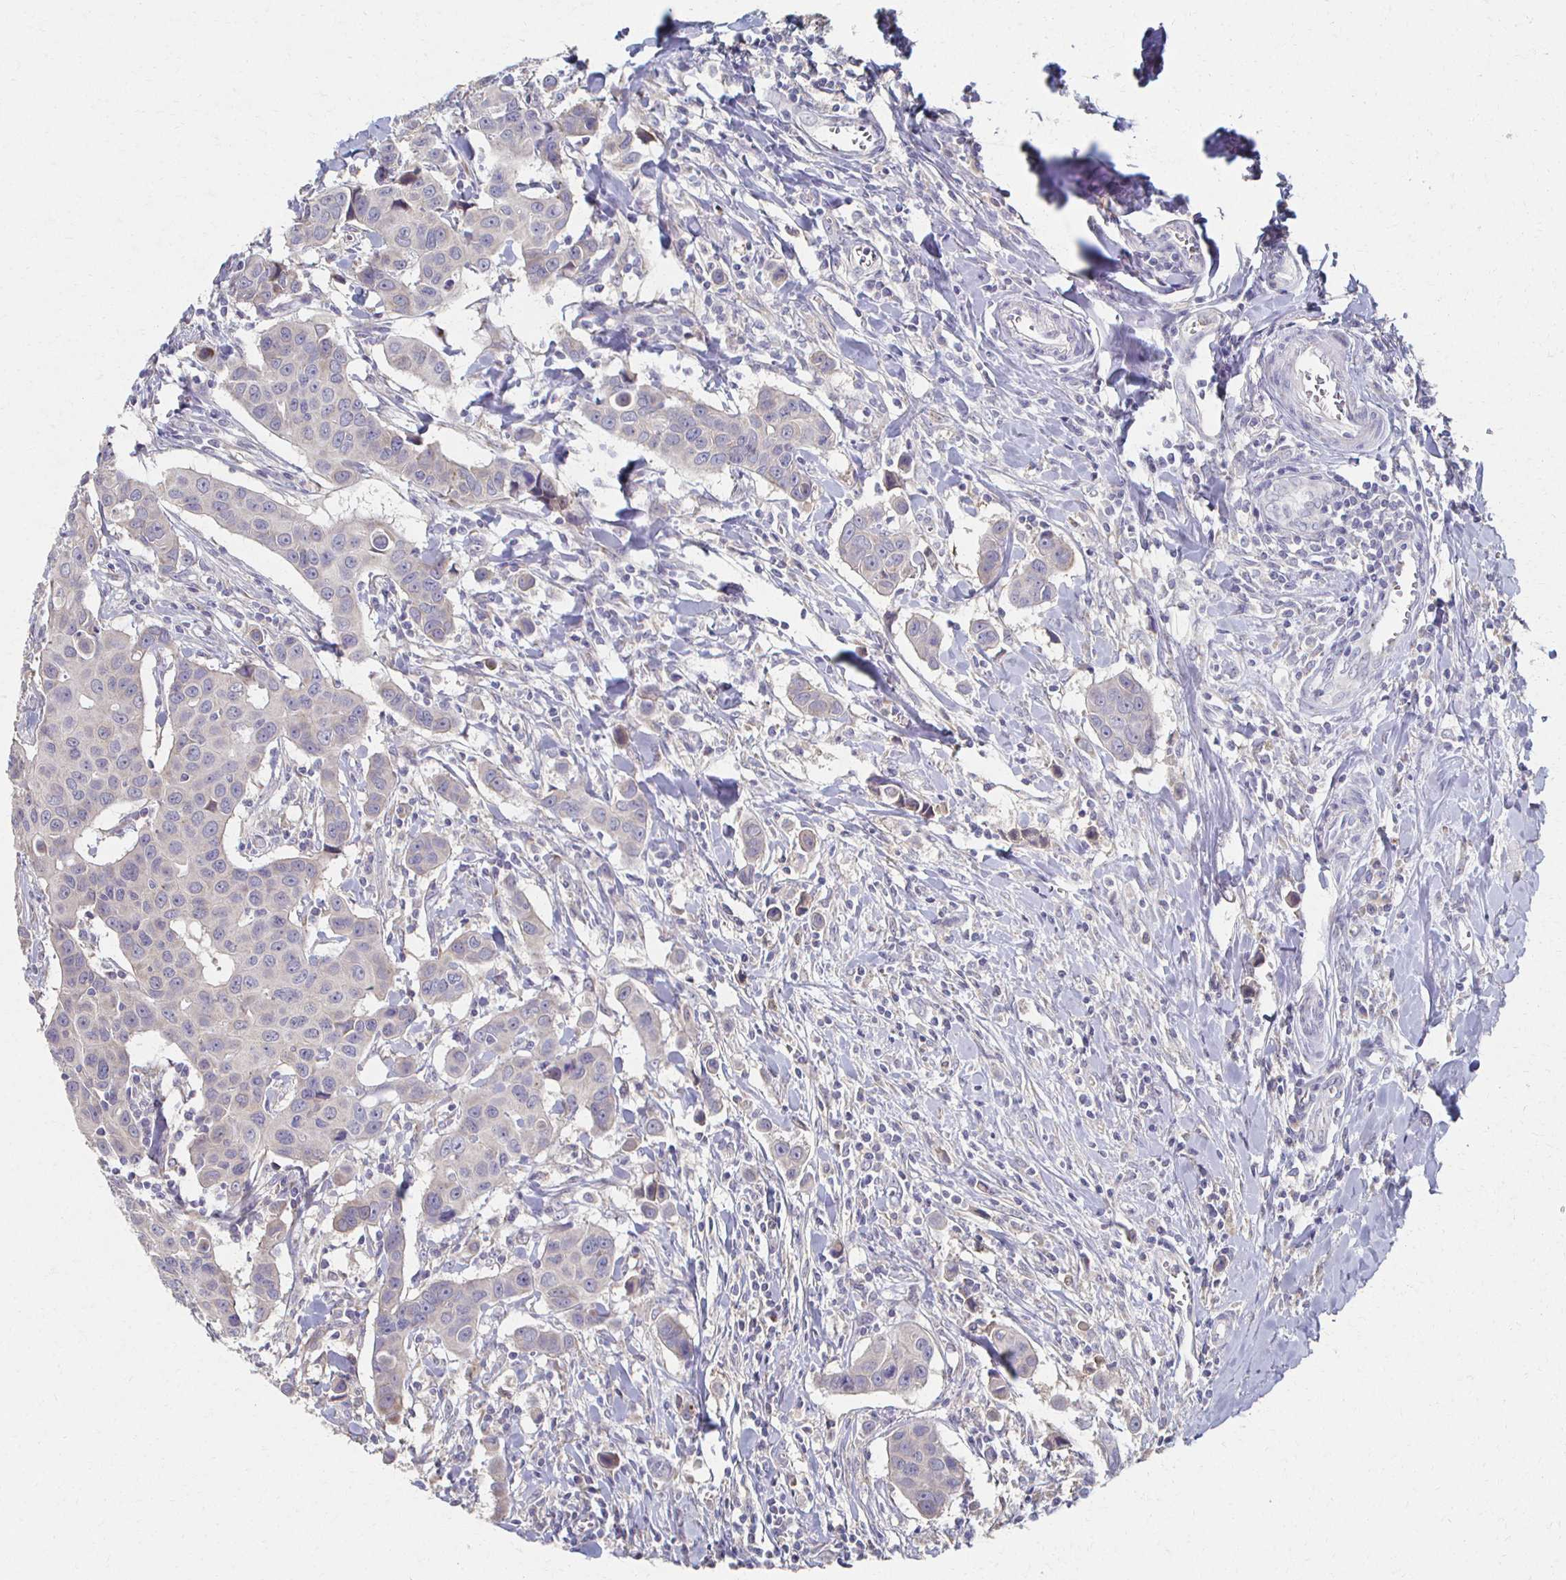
{"staining": {"intensity": "negative", "quantity": "none", "location": "none"}, "tissue": "breast cancer", "cell_type": "Tumor cells", "image_type": "cancer", "snomed": [{"axis": "morphology", "description": "Duct carcinoma"}, {"axis": "topography", "description": "Breast"}], "caption": "IHC micrograph of neoplastic tissue: breast cancer stained with DAB demonstrates no significant protein staining in tumor cells.", "gene": "CX3CR1", "patient": {"sex": "female", "age": 24}}